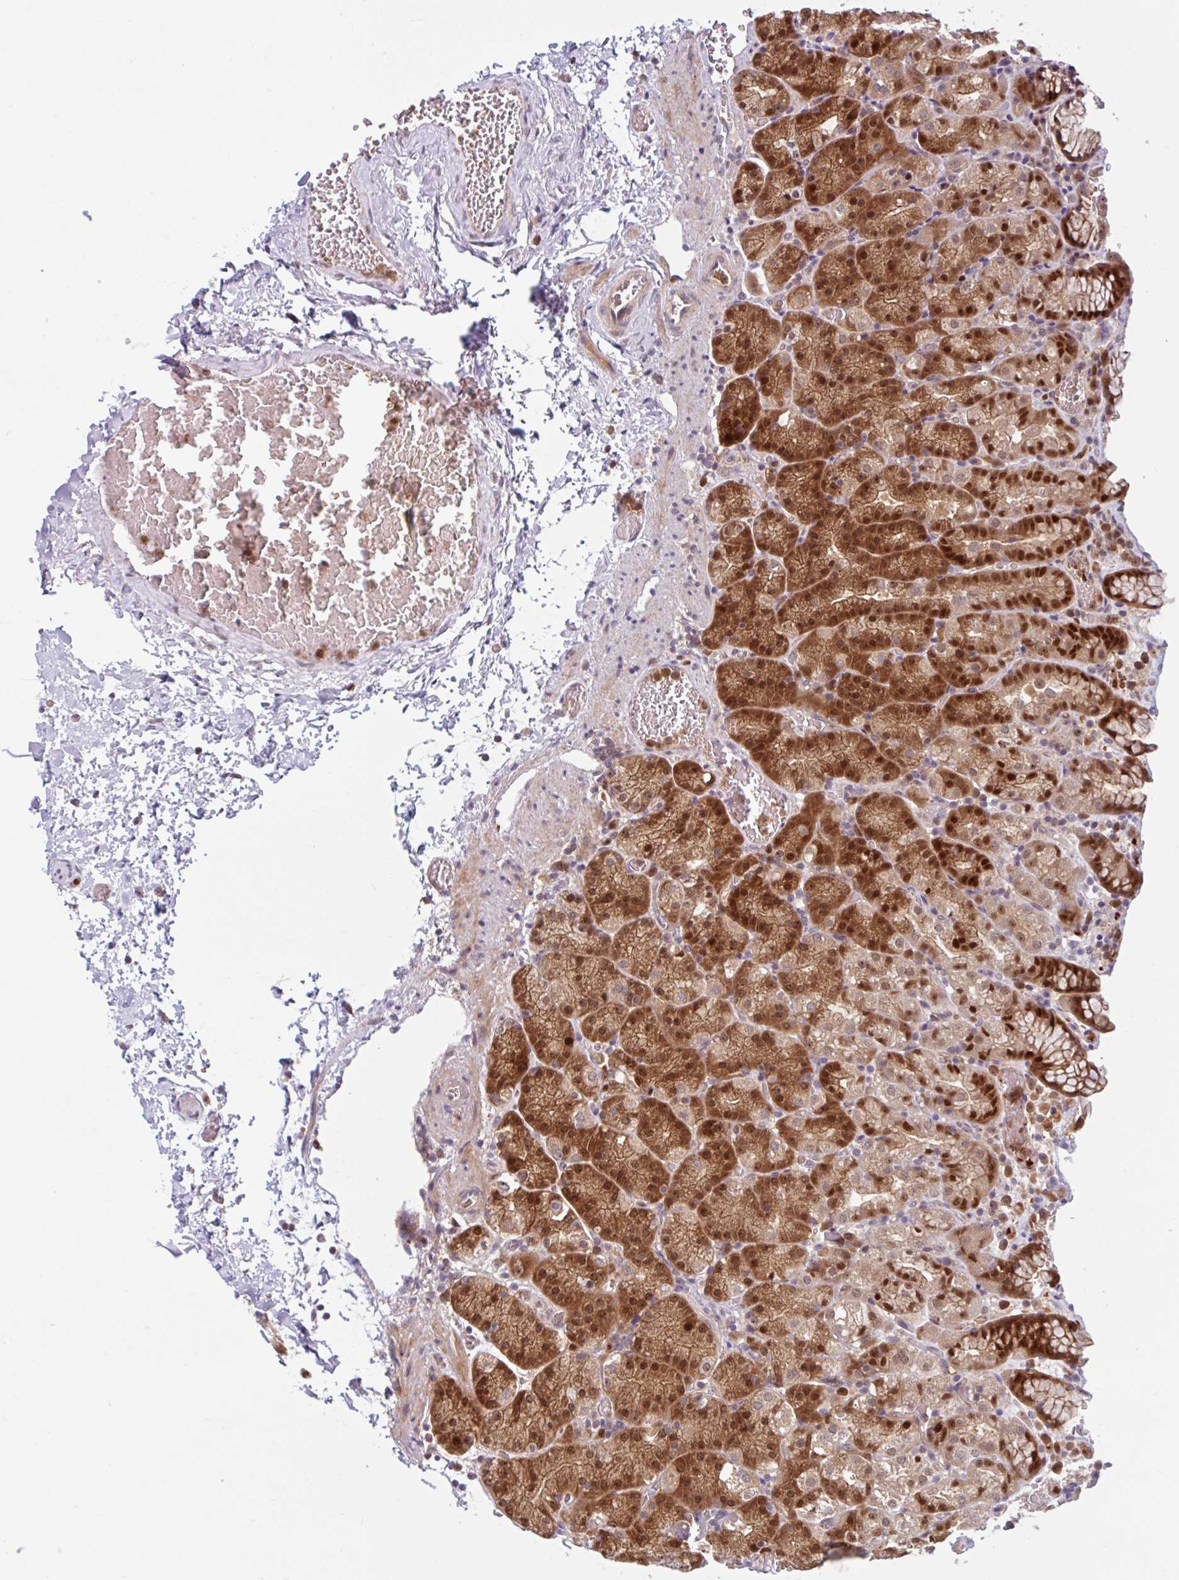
{"staining": {"intensity": "strong", "quantity": ">75%", "location": "cytoplasmic/membranous,nuclear"}, "tissue": "stomach", "cell_type": "Glandular cells", "image_type": "normal", "snomed": [{"axis": "morphology", "description": "Normal tissue, NOS"}, {"axis": "topography", "description": "Stomach, upper"}], "caption": "Immunohistochemistry (DAB (3,3'-diaminobenzidine)) staining of benign human stomach displays strong cytoplasmic/membranous,nuclear protein positivity in about >75% of glandular cells.", "gene": "HMBS", "patient": {"sex": "female", "age": 81}}